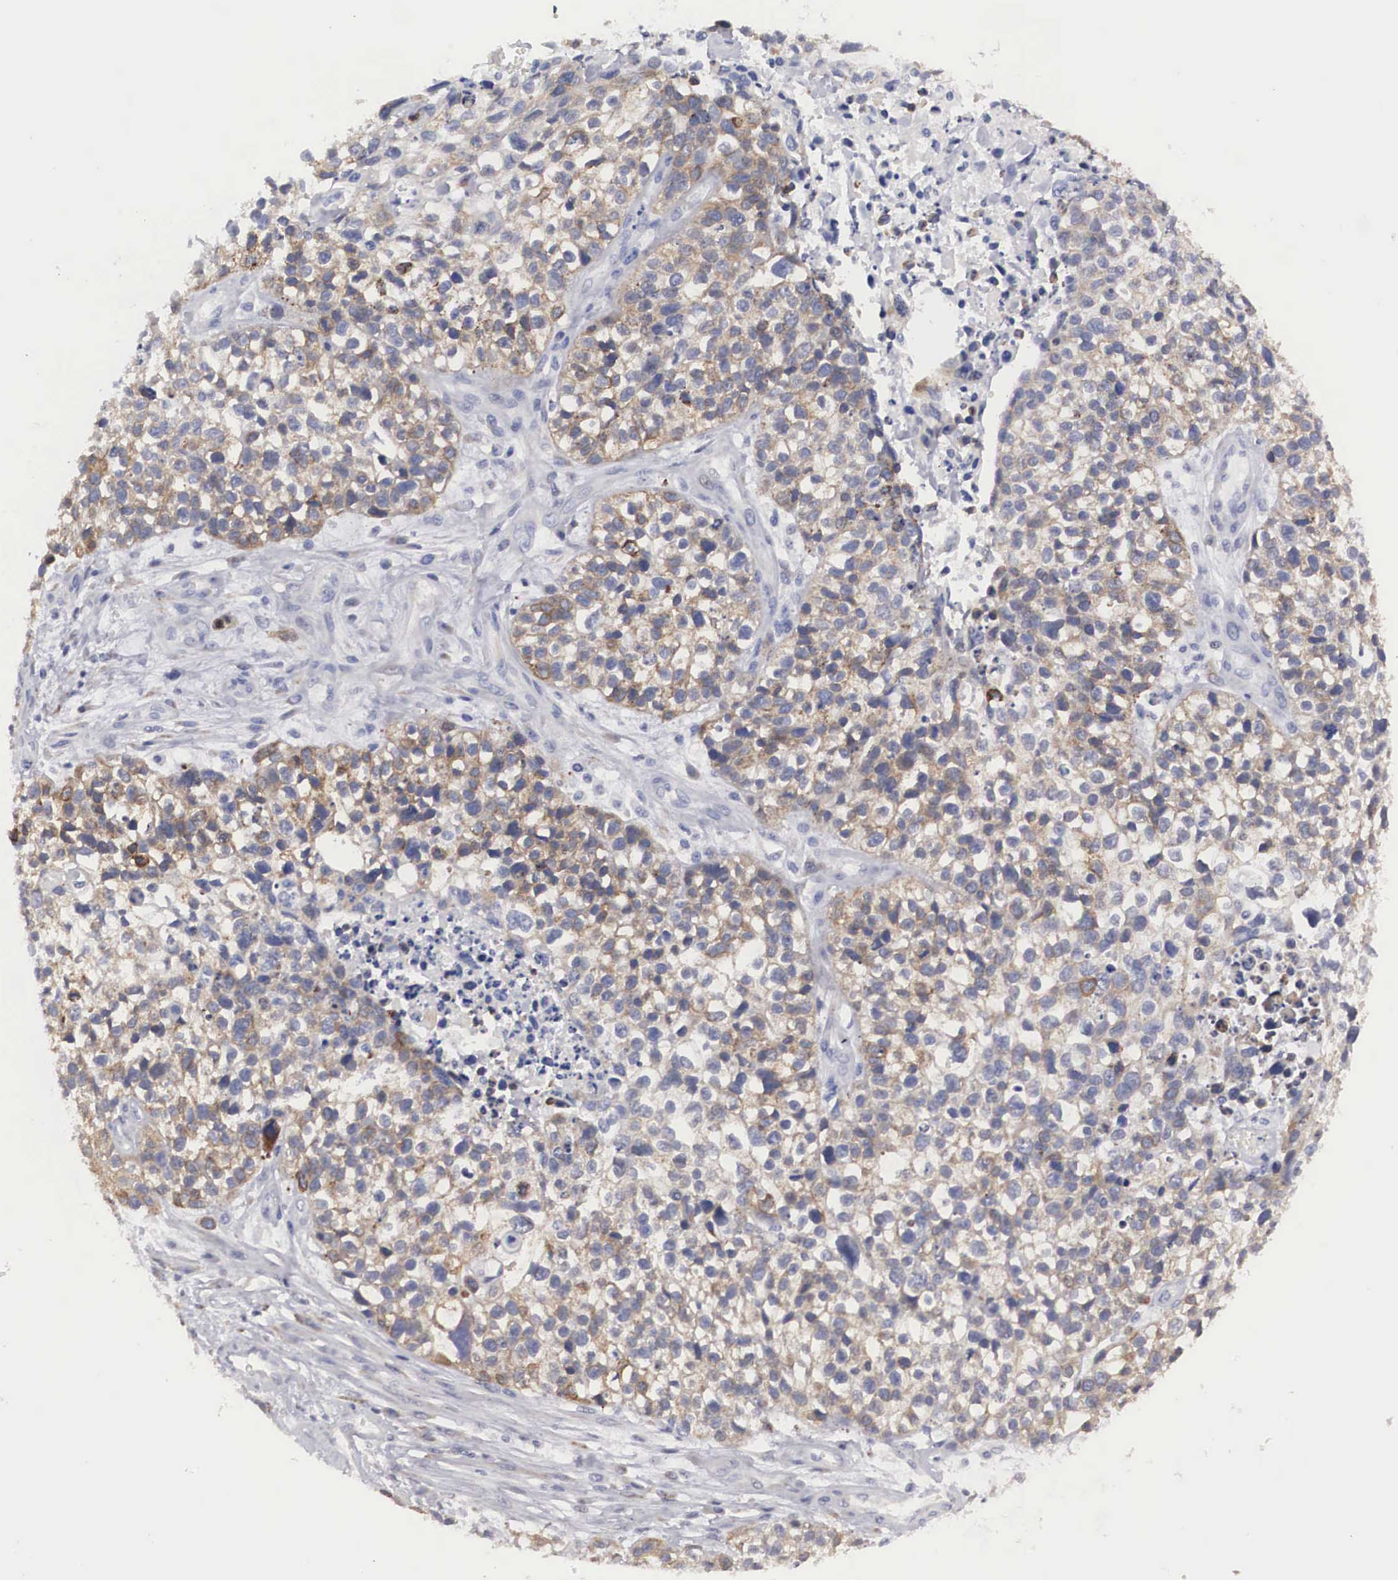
{"staining": {"intensity": "weak", "quantity": ">75%", "location": "cytoplasmic/membranous"}, "tissue": "lung cancer", "cell_type": "Tumor cells", "image_type": "cancer", "snomed": [{"axis": "morphology", "description": "Squamous cell carcinoma, NOS"}, {"axis": "topography", "description": "Lymph node"}, {"axis": "topography", "description": "Lung"}], "caption": "Immunohistochemical staining of squamous cell carcinoma (lung) exhibits weak cytoplasmic/membranous protein expression in approximately >75% of tumor cells. Using DAB (3,3'-diaminobenzidine) (brown) and hematoxylin (blue) stains, captured at high magnification using brightfield microscopy.", "gene": "ARMCX3", "patient": {"sex": "male", "age": 74}}